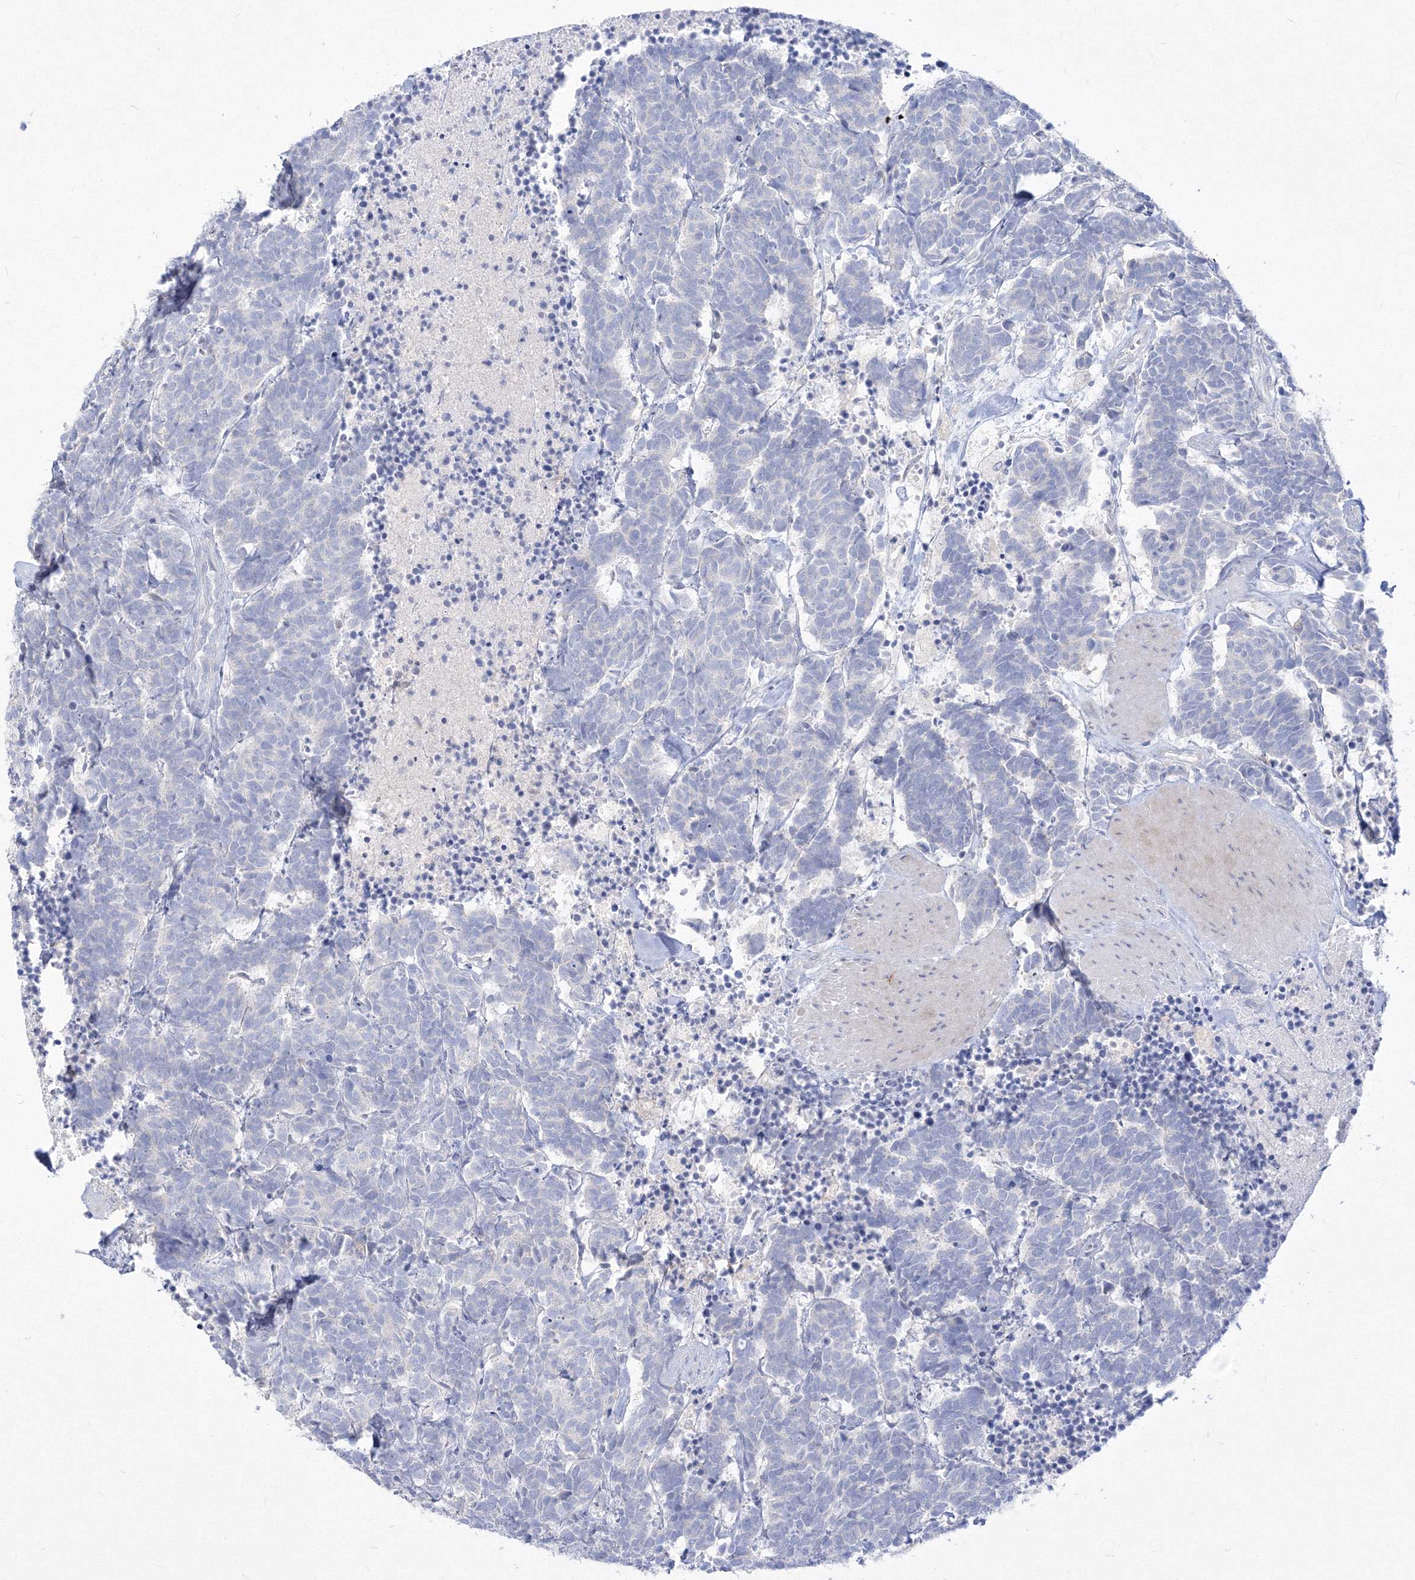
{"staining": {"intensity": "negative", "quantity": "none", "location": "none"}, "tissue": "carcinoid", "cell_type": "Tumor cells", "image_type": "cancer", "snomed": [{"axis": "morphology", "description": "Carcinoma, NOS"}, {"axis": "morphology", "description": "Carcinoid, malignant, NOS"}, {"axis": "topography", "description": "Urinary bladder"}], "caption": "A high-resolution photomicrograph shows immunohistochemistry staining of carcinoid, which reveals no significant expression in tumor cells.", "gene": "FBXL8", "patient": {"sex": "male", "age": 57}}